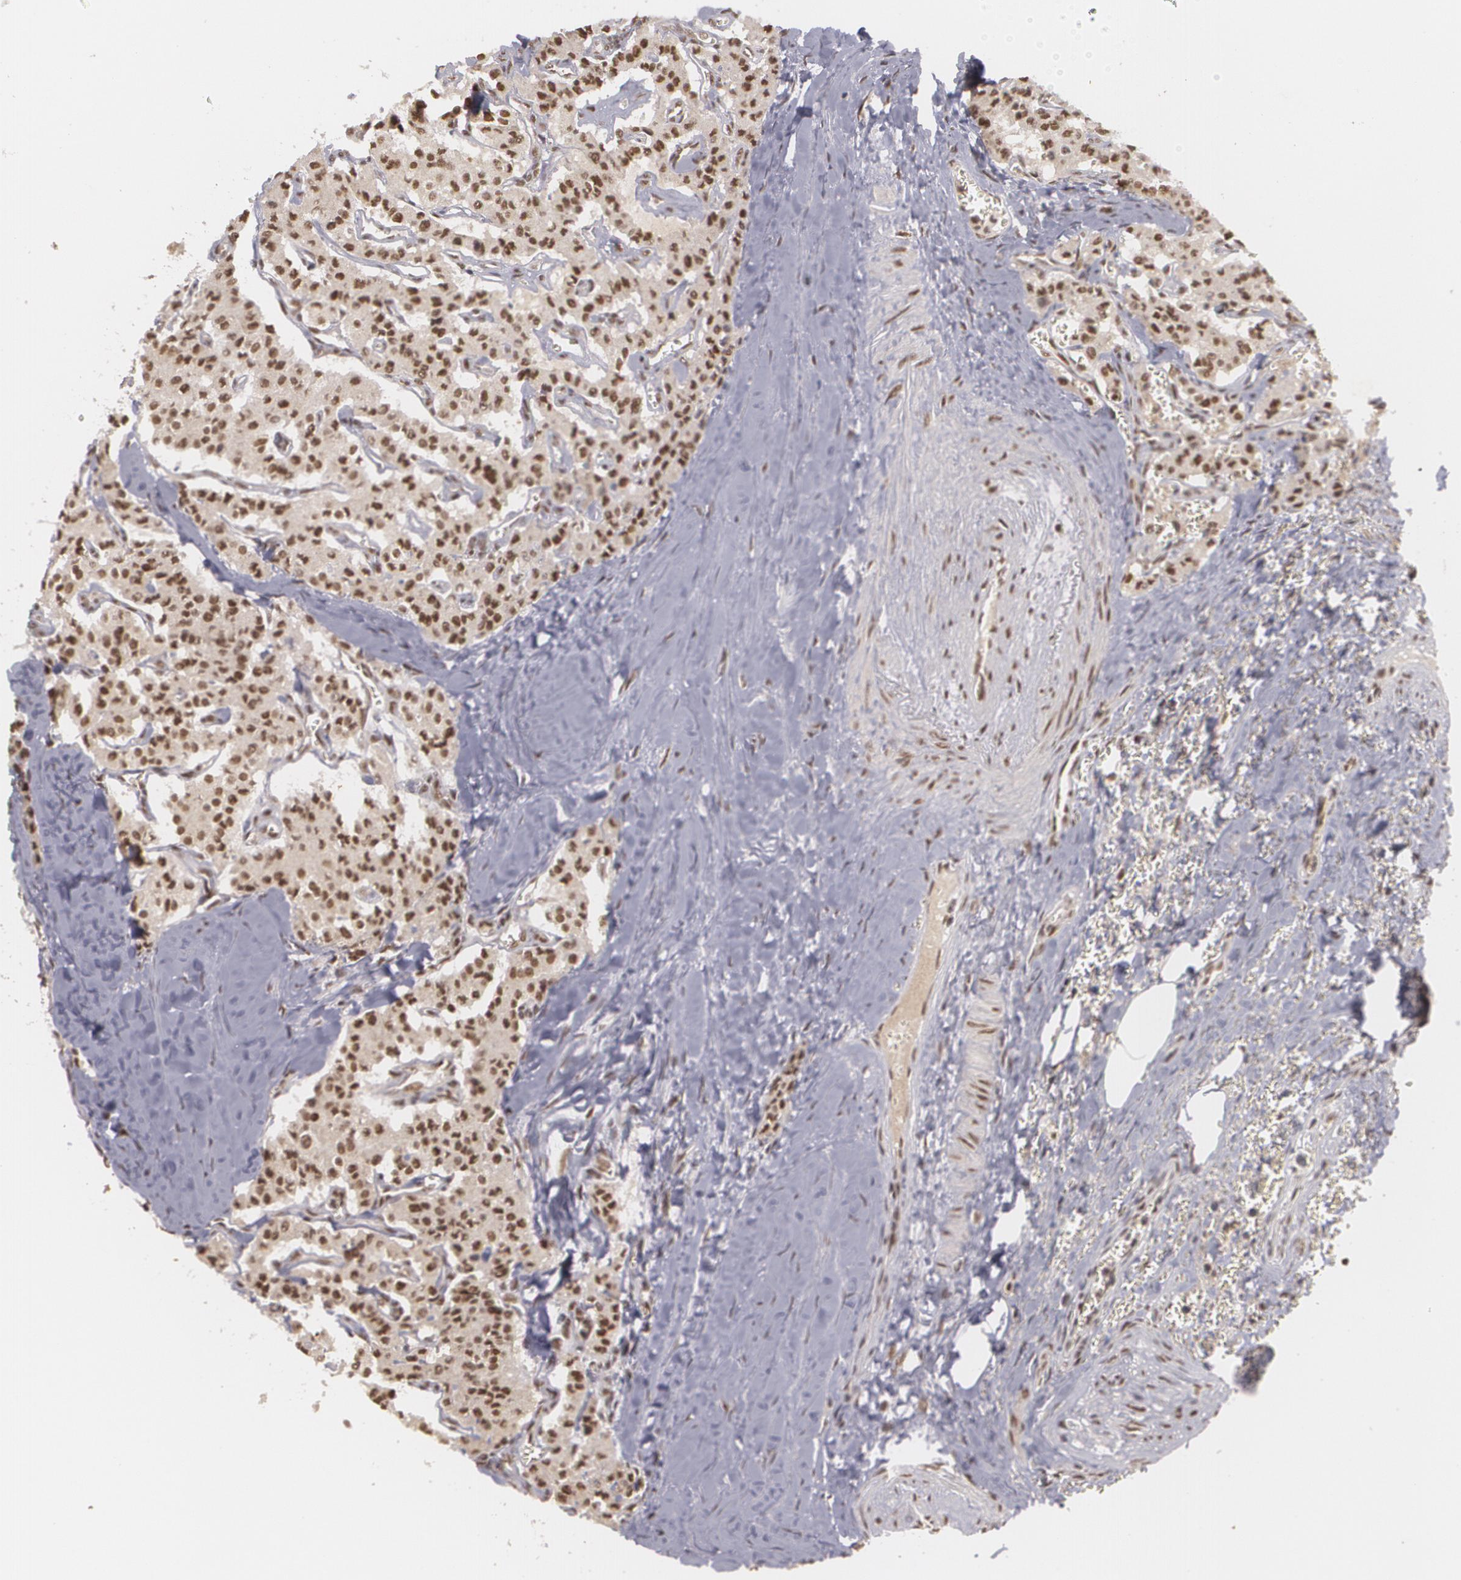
{"staining": {"intensity": "moderate", "quantity": ">75%", "location": "nuclear"}, "tissue": "carcinoid", "cell_type": "Tumor cells", "image_type": "cancer", "snomed": [{"axis": "morphology", "description": "Carcinoid, malignant, NOS"}, {"axis": "topography", "description": "Bronchus"}], "caption": "Malignant carcinoid was stained to show a protein in brown. There is medium levels of moderate nuclear staining in approximately >75% of tumor cells.", "gene": "RXRB", "patient": {"sex": "male", "age": 55}}